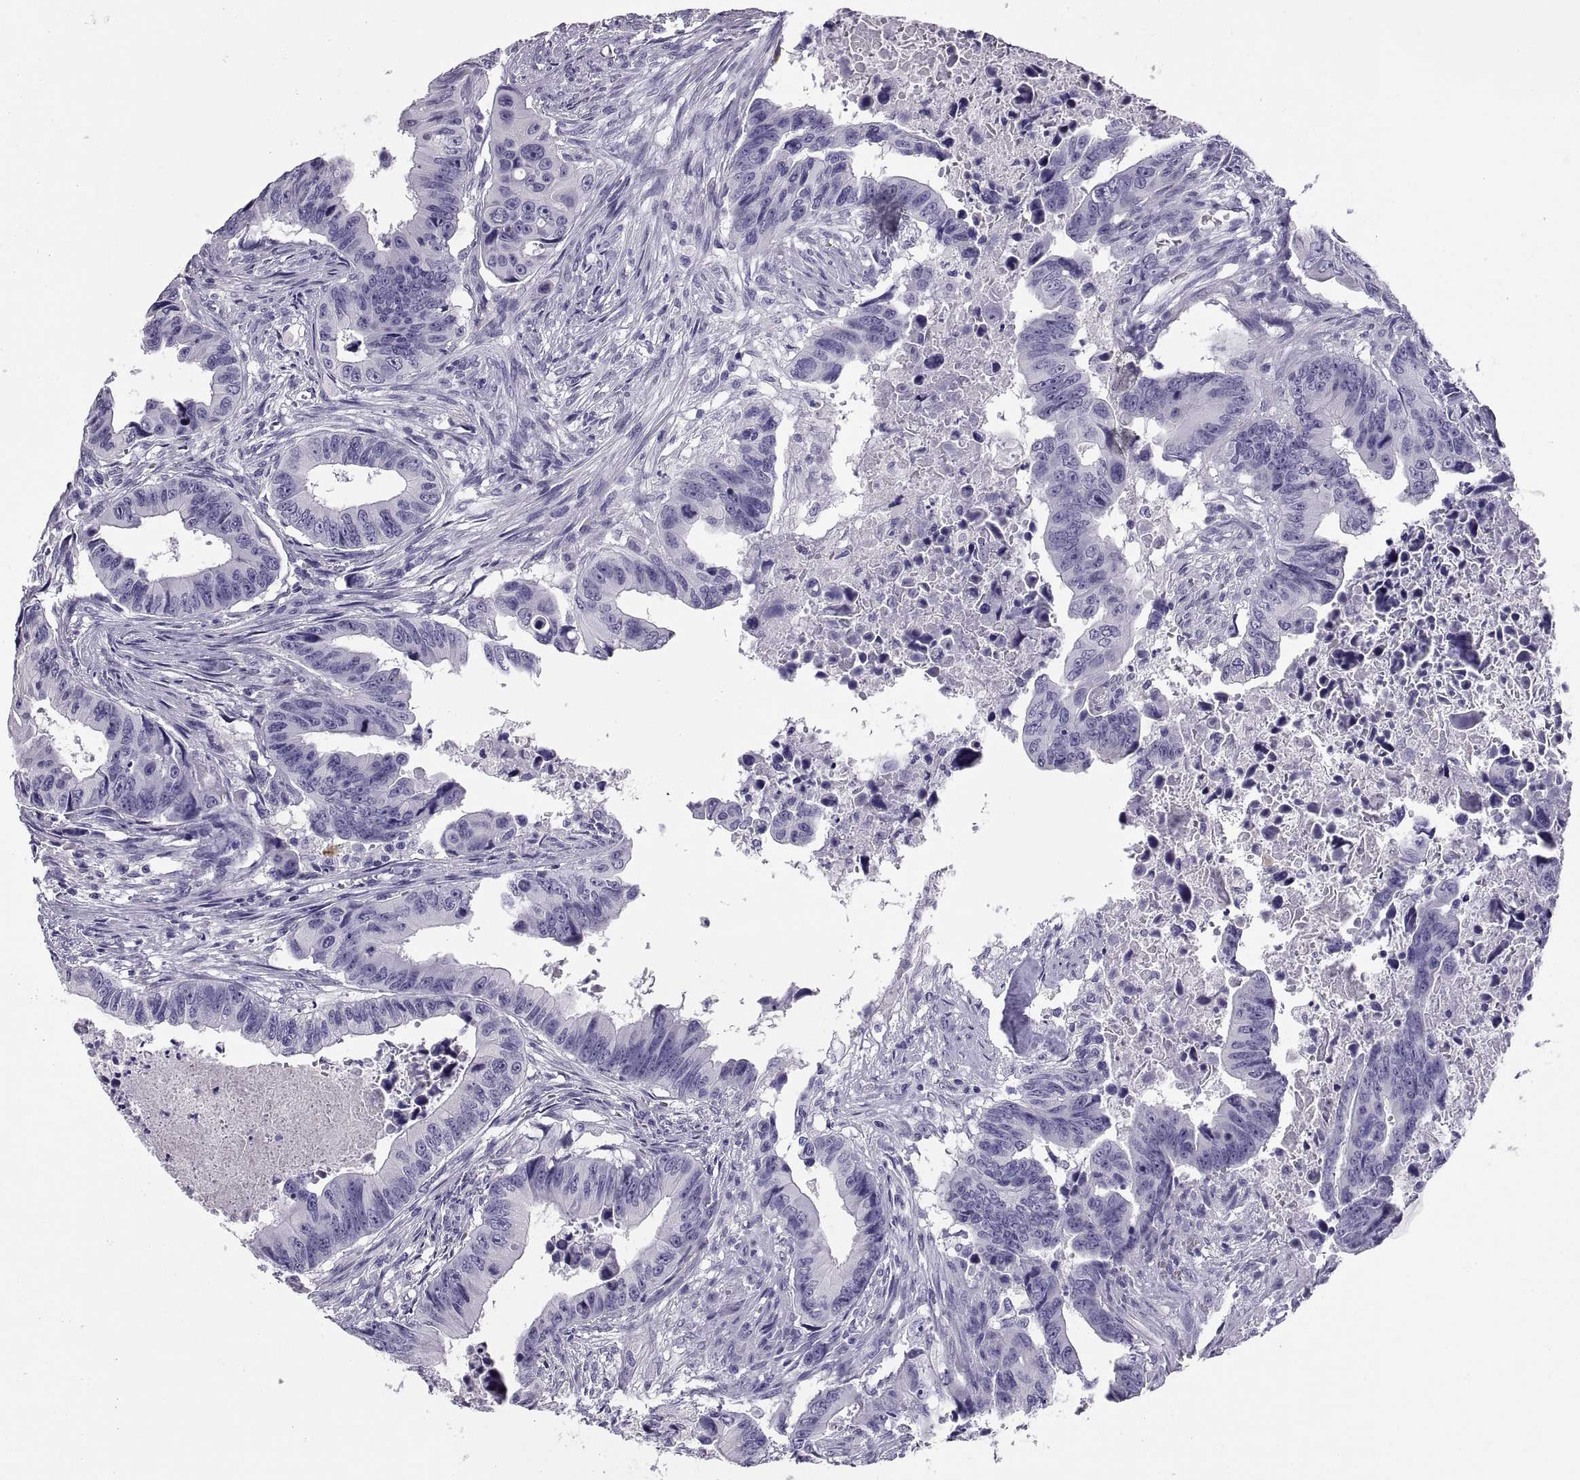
{"staining": {"intensity": "negative", "quantity": "none", "location": "none"}, "tissue": "colorectal cancer", "cell_type": "Tumor cells", "image_type": "cancer", "snomed": [{"axis": "morphology", "description": "Adenocarcinoma, NOS"}, {"axis": "topography", "description": "Colon"}], "caption": "Immunohistochemistry histopathology image of colorectal adenocarcinoma stained for a protein (brown), which exhibits no expression in tumor cells. The staining was performed using DAB (3,3'-diaminobenzidine) to visualize the protein expression in brown, while the nuclei were stained in blue with hematoxylin (Magnification: 20x).", "gene": "RGS20", "patient": {"sex": "female", "age": 87}}